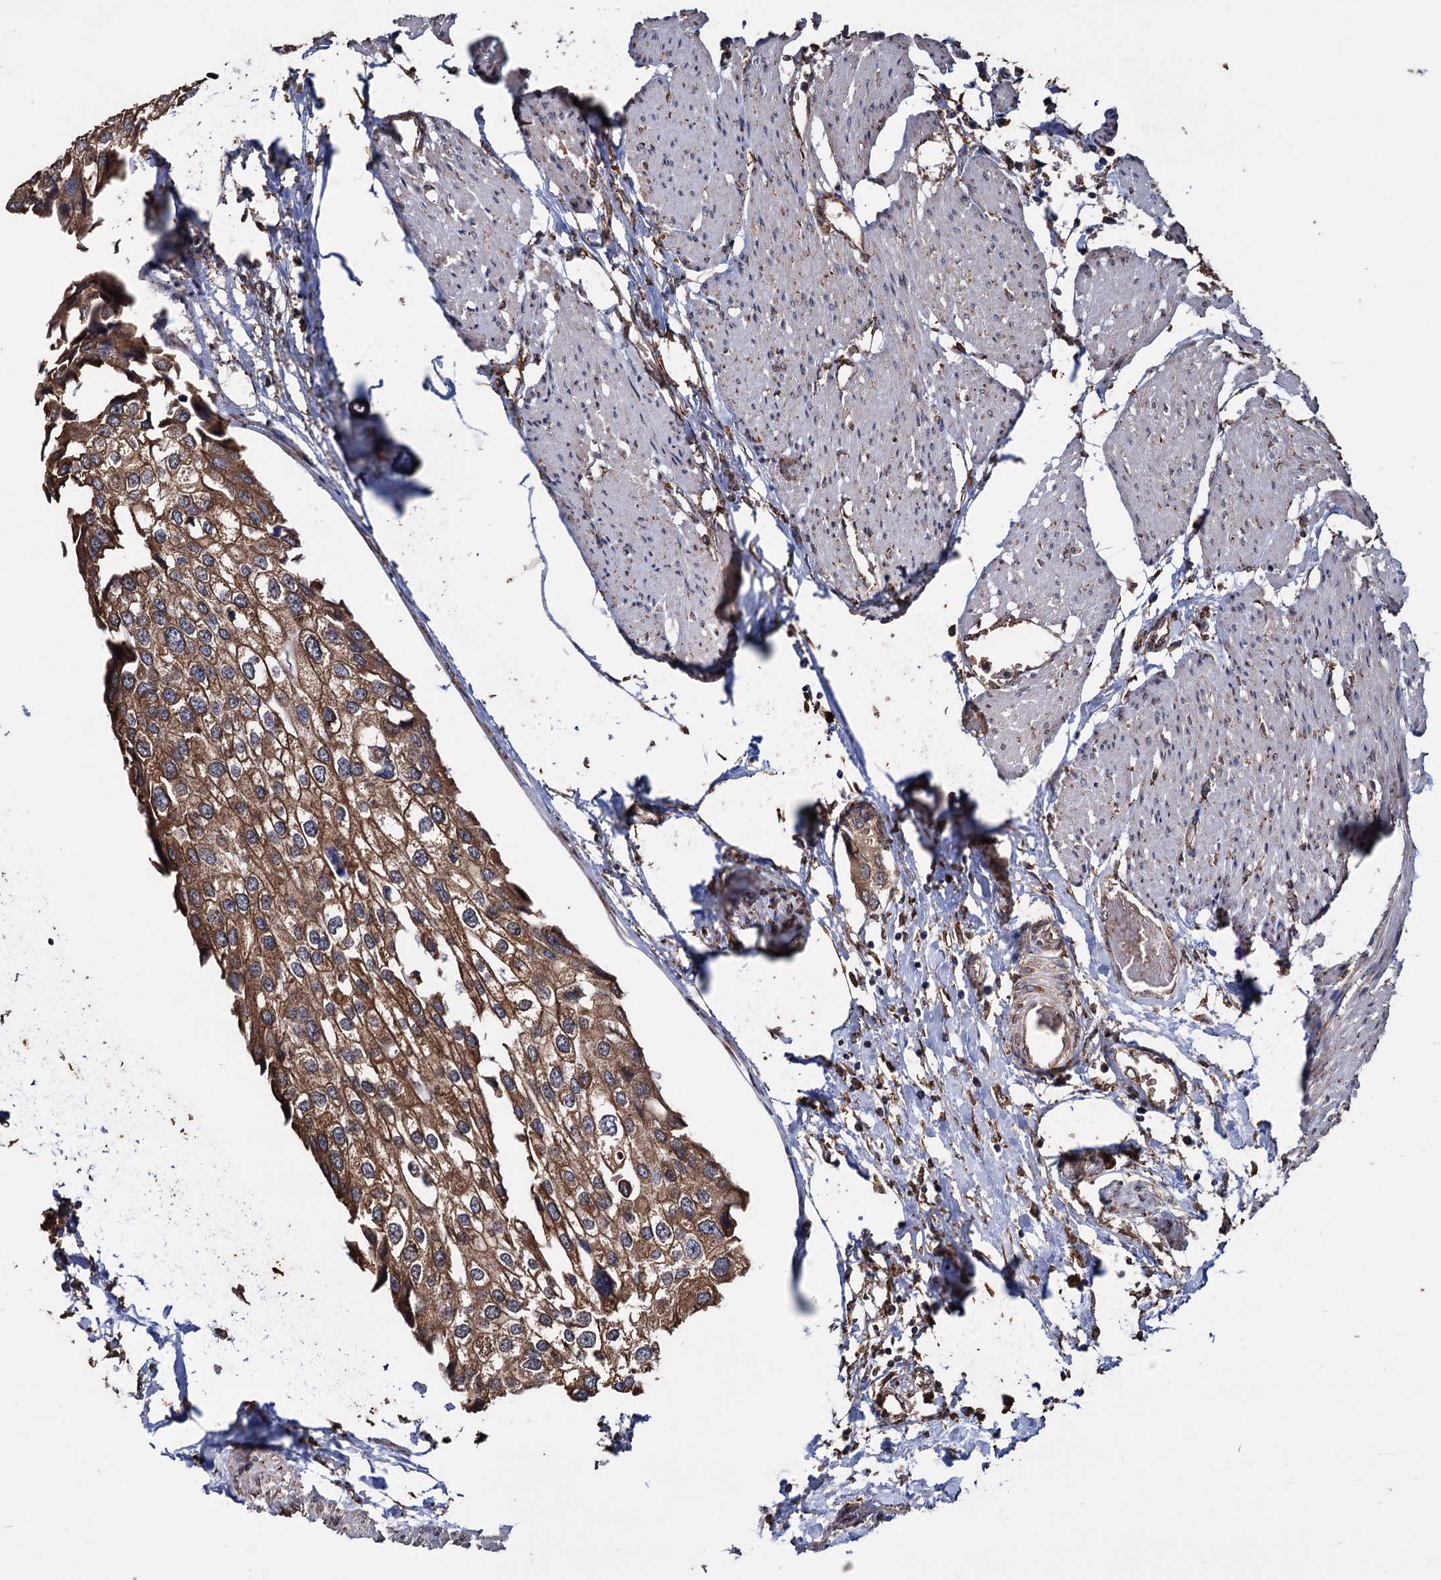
{"staining": {"intensity": "moderate", "quantity": ">75%", "location": "cytoplasmic/membranous"}, "tissue": "urothelial cancer", "cell_type": "Tumor cells", "image_type": "cancer", "snomed": [{"axis": "morphology", "description": "Urothelial carcinoma, High grade"}, {"axis": "topography", "description": "Urinary bladder"}], "caption": "Immunohistochemical staining of human urothelial carcinoma (high-grade) displays medium levels of moderate cytoplasmic/membranous positivity in approximately >75% of tumor cells.", "gene": "TBC1D12", "patient": {"sex": "male", "age": 64}}